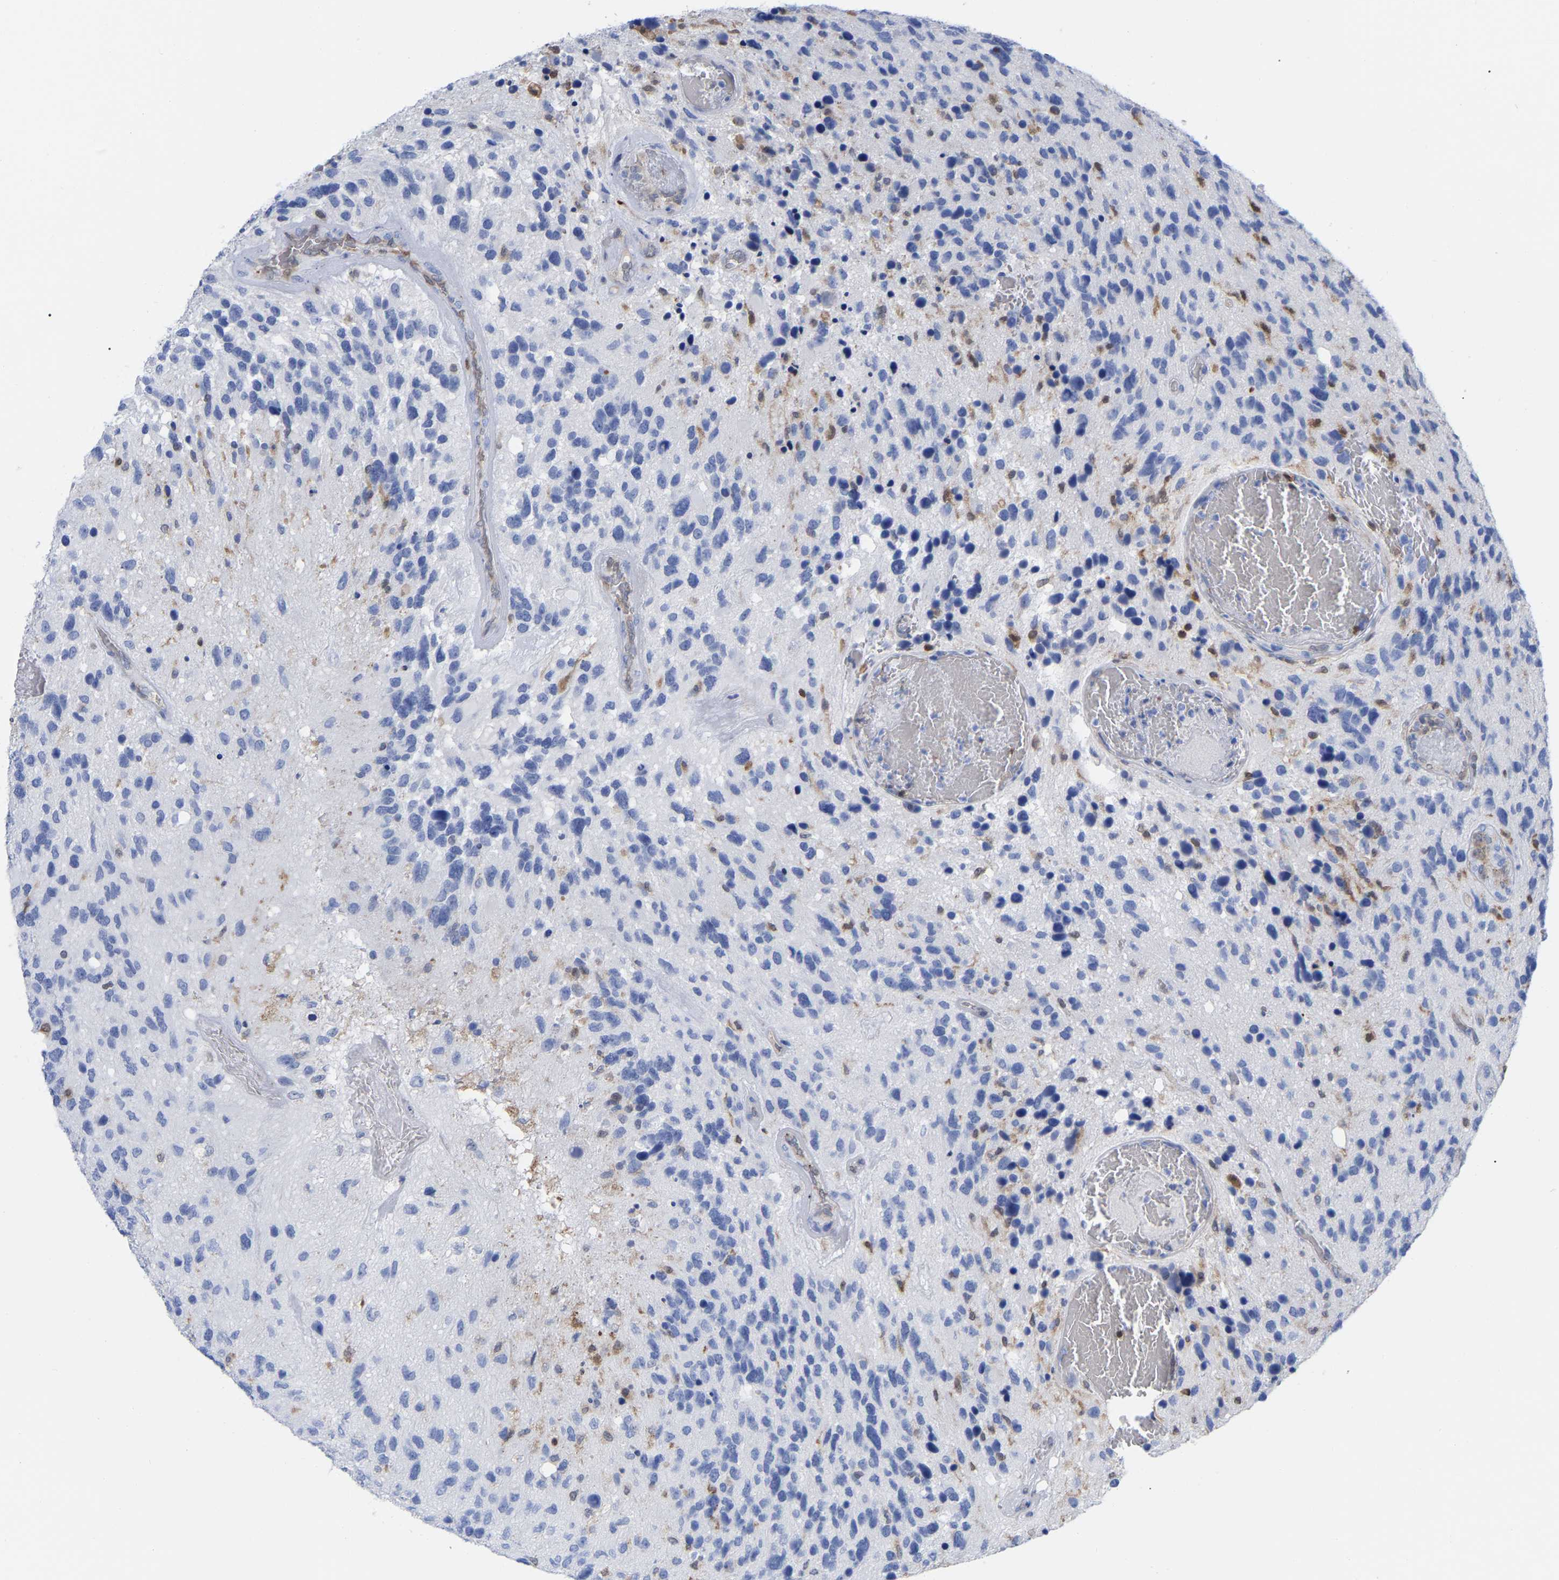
{"staining": {"intensity": "negative", "quantity": "none", "location": "none"}, "tissue": "glioma", "cell_type": "Tumor cells", "image_type": "cancer", "snomed": [{"axis": "morphology", "description": "Glioma, malignant, High grade"}, {"axis": "topography", "description": "Brain"}], "caption": "The immunohistochemistry (IHC) histopathology image has no significant expression in tumor cells of glioma tissue.", "gene": "GIMAP4", "patient": {"sex": "female", "age": 58}}